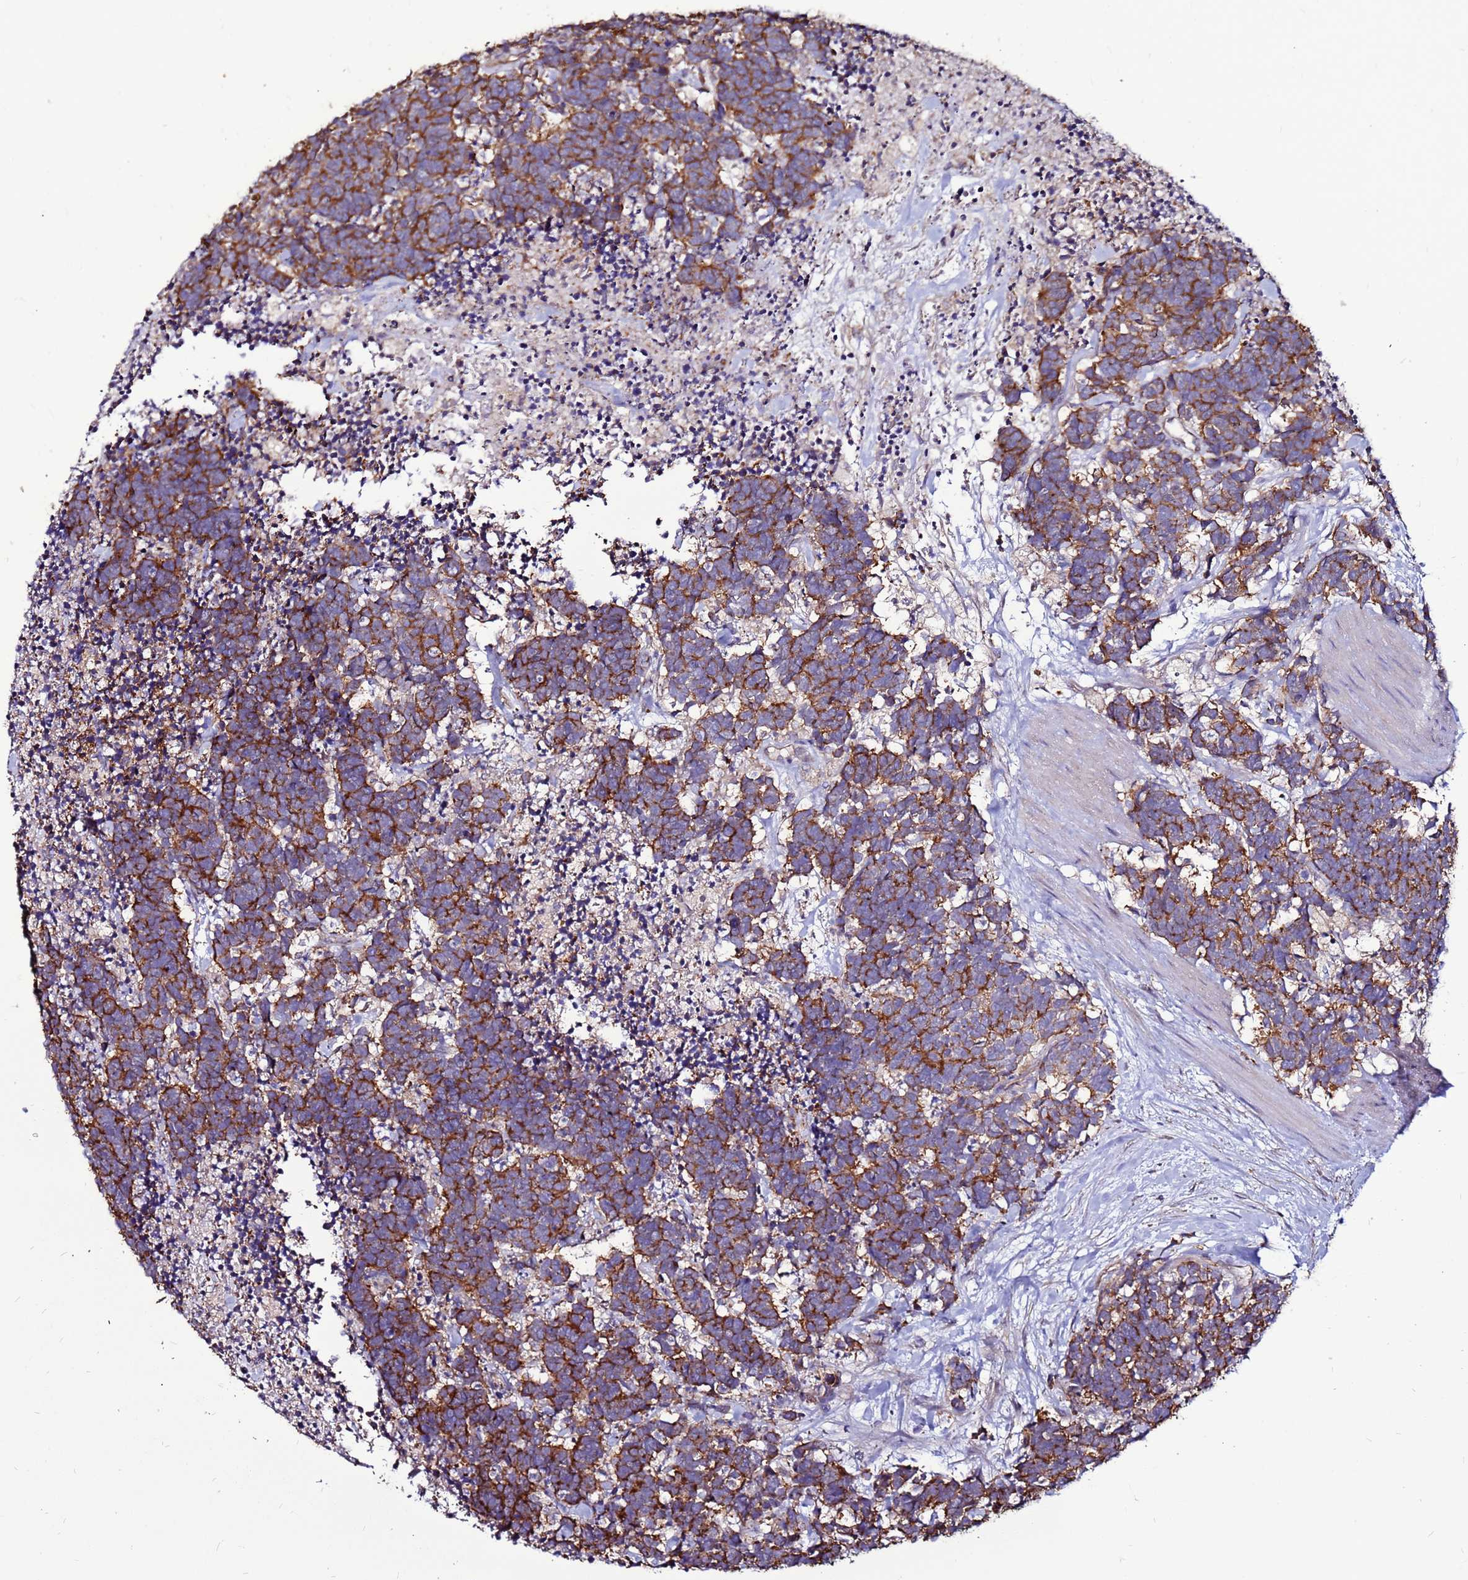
{"staining": {"intensity": "strong", "quantity": ">75%", "location": "cytoplasmic/membranous"}, "tissue": "carcinoid", "cell_type": "Tumor cells", "image_type": "cancer", "snomed": [{"axis": "morphology", "description": "Carcinoma, NOS"}, {"axis": "morphology", "description": "Carcinoid, malignant, NOS"}, {"axis": "topography", "description": "Prostate"}], "caption": "Strong cytoplasmic/membranous positivity is present in approximately >75% of tumor cells in carcinoid. (DAB (3,3'-diaminobenzidine) IHC with brightfield microscopy, high magnification).", "gene": "NRN1L", "patient": {"sex": "male", "age": 57}}